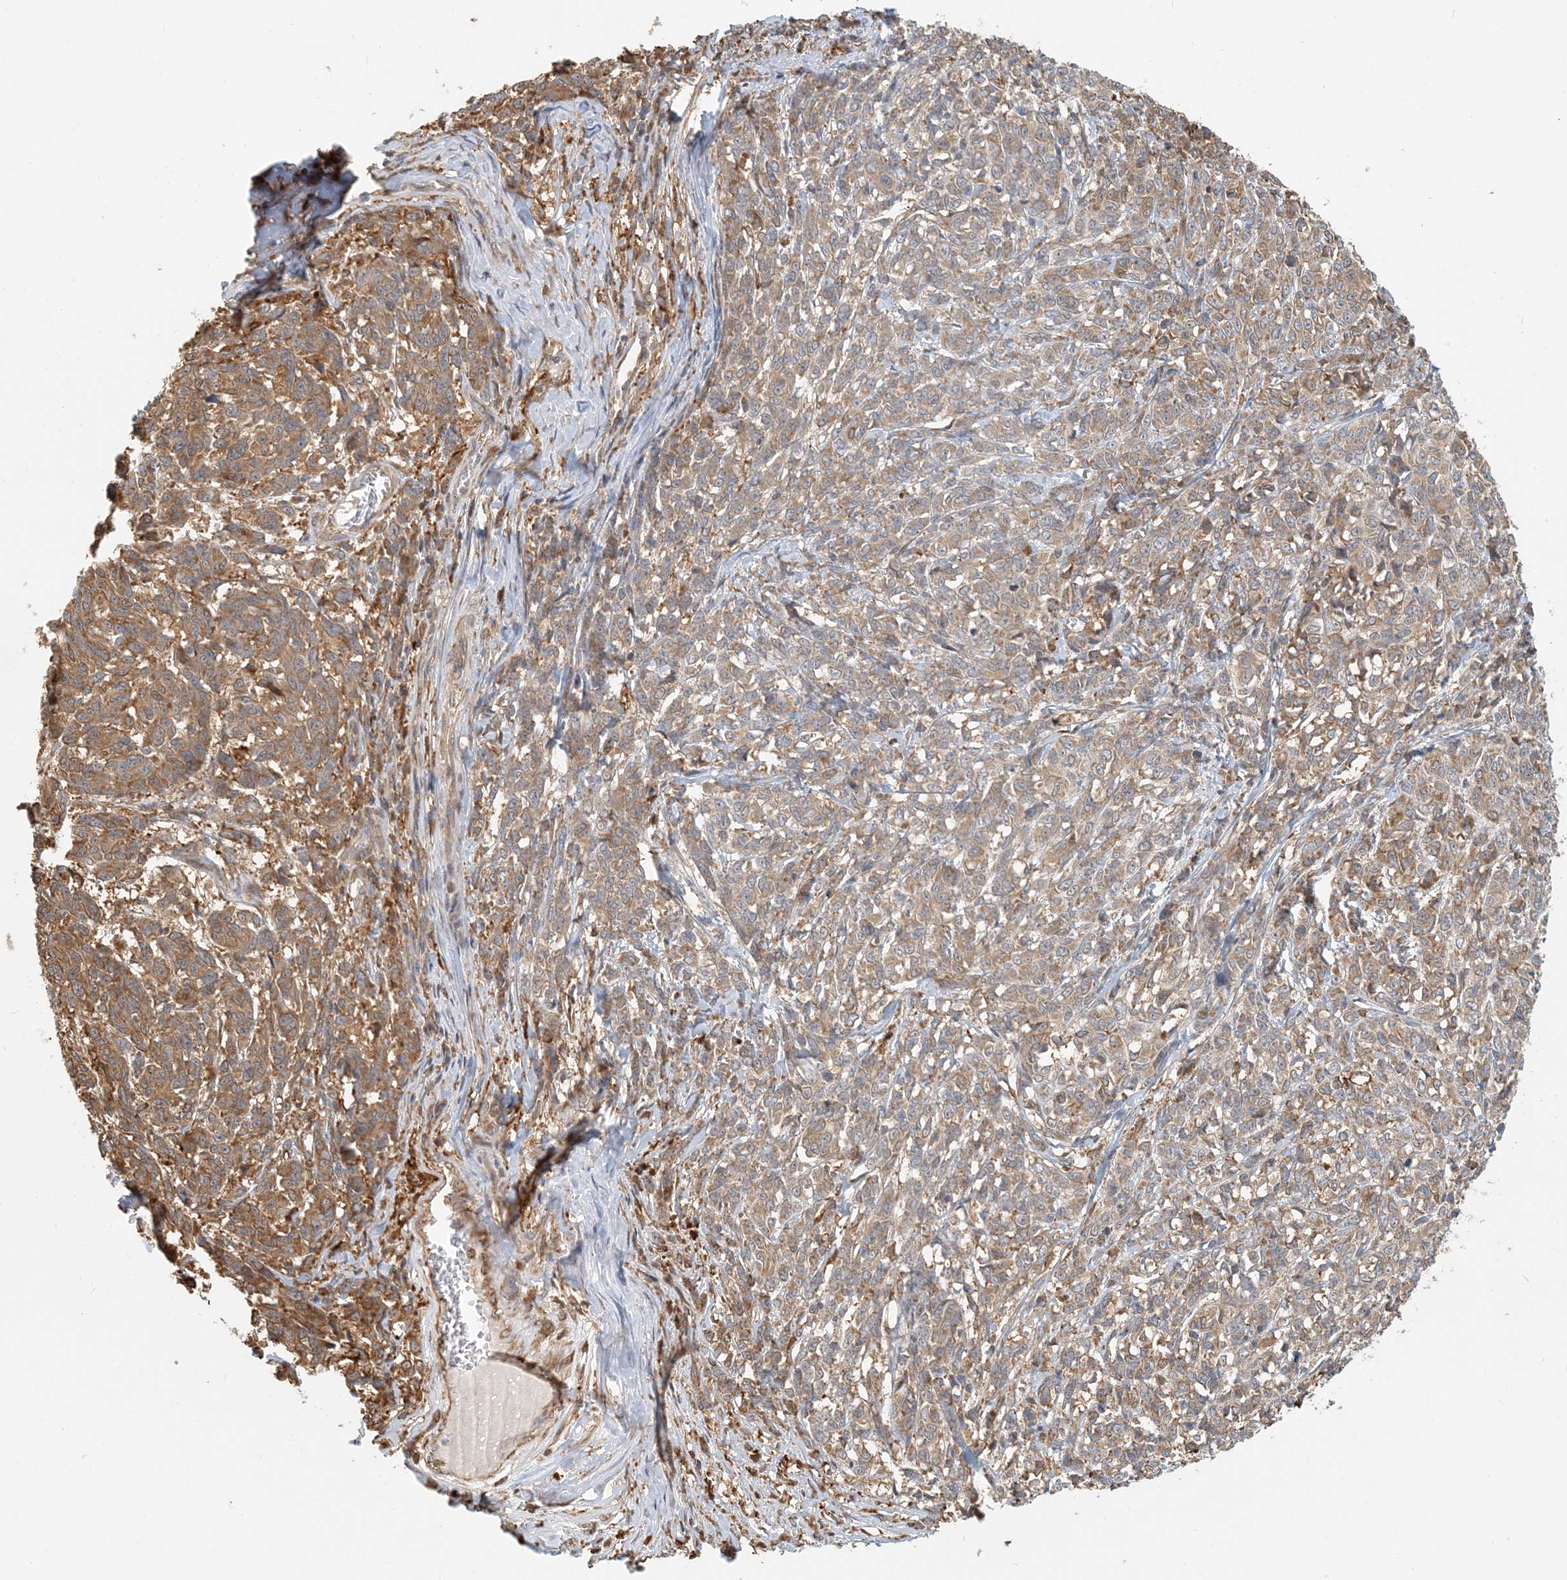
{"staining": {"intensity": "moderate", "quantity": "25%-75%", "location": "cytoplasmic/membranous"}, "tissue": "melanoma", "cell_type": "Tumor cells", "image_type": "cancer", "snomed": [{"axis": "morphology", "description": "Malignant melanoma, NOS"}, {"axis": "topography", "description": "Skin"}], "caption": "The histopathology image shows staining of melanoma, revealing moderate cytoplasmic/membranous protein expression (brown color) within tumor cells. (Stains: DAB in brown, nuclei in blue, Microscopy: brightfield microscopy at high magnification).", "gene": "HNMT", "patient": {"sex": "male", "age": 49}}